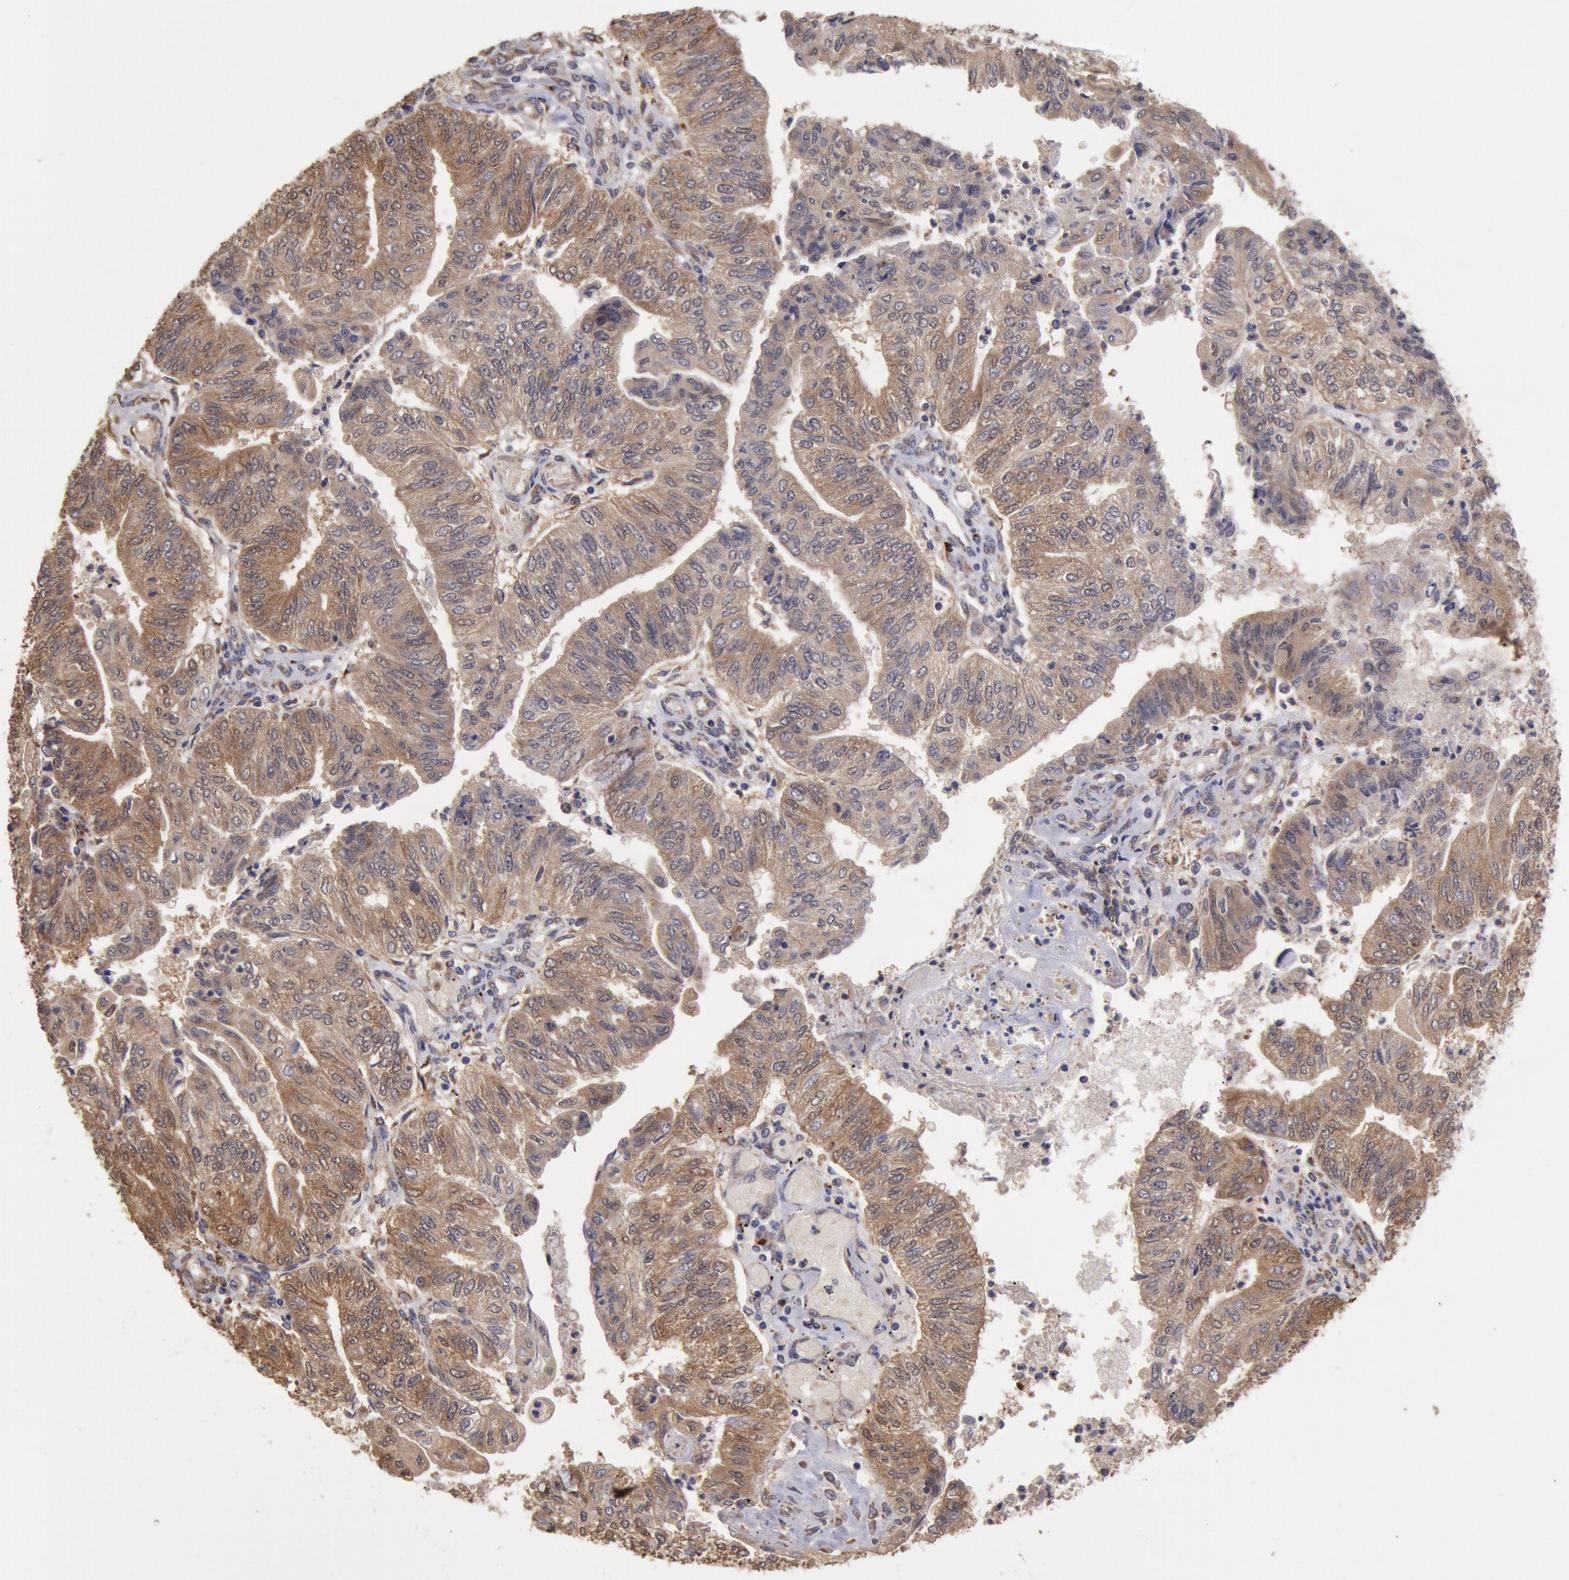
{"staining": {"intensity": "moderate", "quantity": ">75%", "location": "cytoplasmic/membranous"}, "tissue": "endometrial cancer", "cell_type": "Tumor cells", "image_type": "cancer", "snomed": [{"axis": "morphology", "description": "Adenocarcinoma, NOS"}, {"axis": "topography", "description": "Endometrium"}], "caption": "Tumor cells display medium levels of moderate cytoplasmic/membranous staining in about >75% of cells in human endometrial cancer (adenocarcinoma).", "gene": "COMT", "patient": {"sex": "female", "age": 59}}